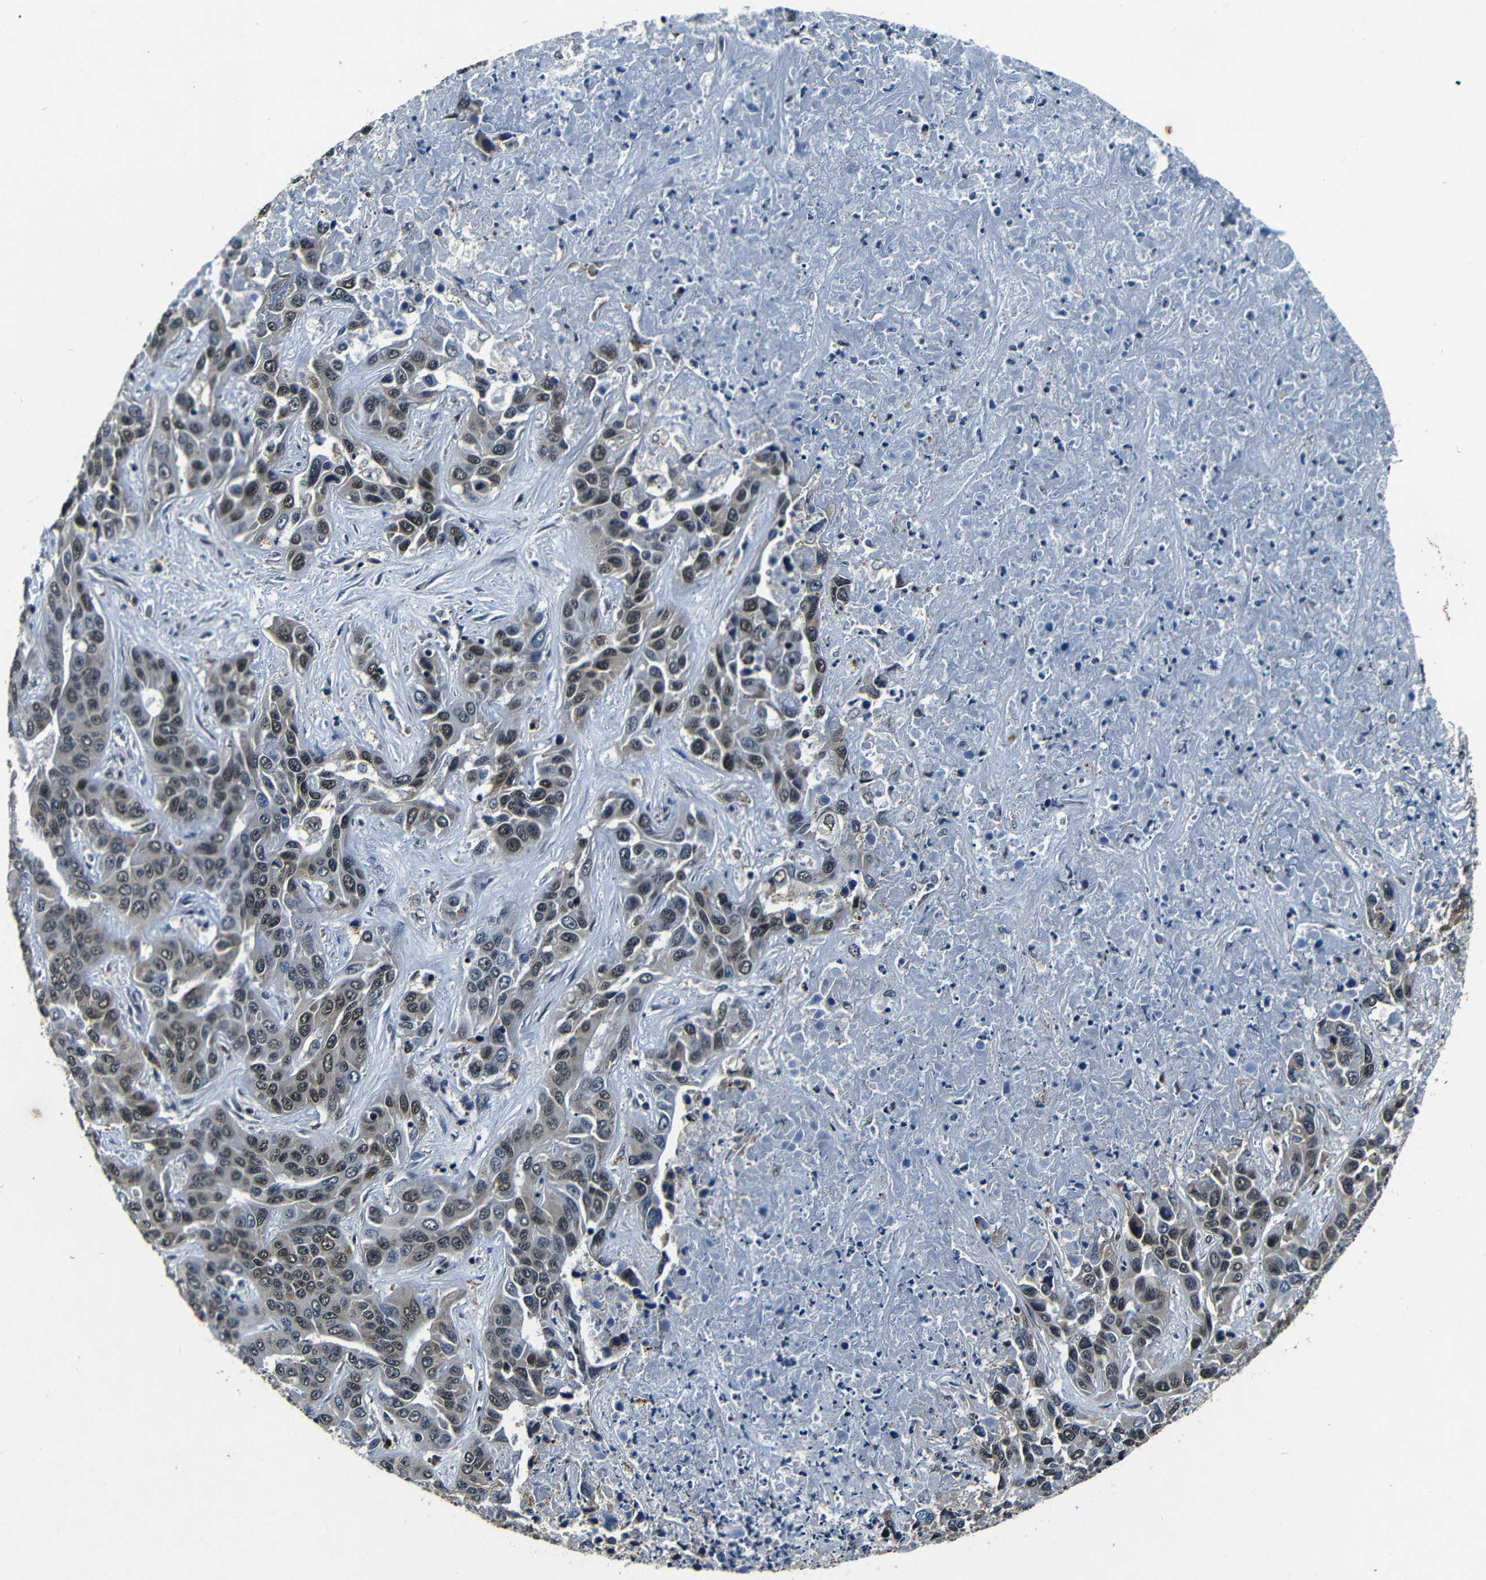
{"staining": {"intensity": "weak", "quantity": ">75%", "location": "nuclear"}, "tissue": "liver cancer", "cell_type": "Tumor cells", "image_type": "cancer", "snomed": [{"axis": "morphology", "description": "Cholangiocarcinoma"}, {"axis": "topography", "description": "Liver"}], "caption": "IHC of cholangiocarcinoma (liver) displays low levels of weak nuclear staining in about >75% of tumor cells.", "gene": "FOXD4", "patient": {"sex": "female", "age": 52}}